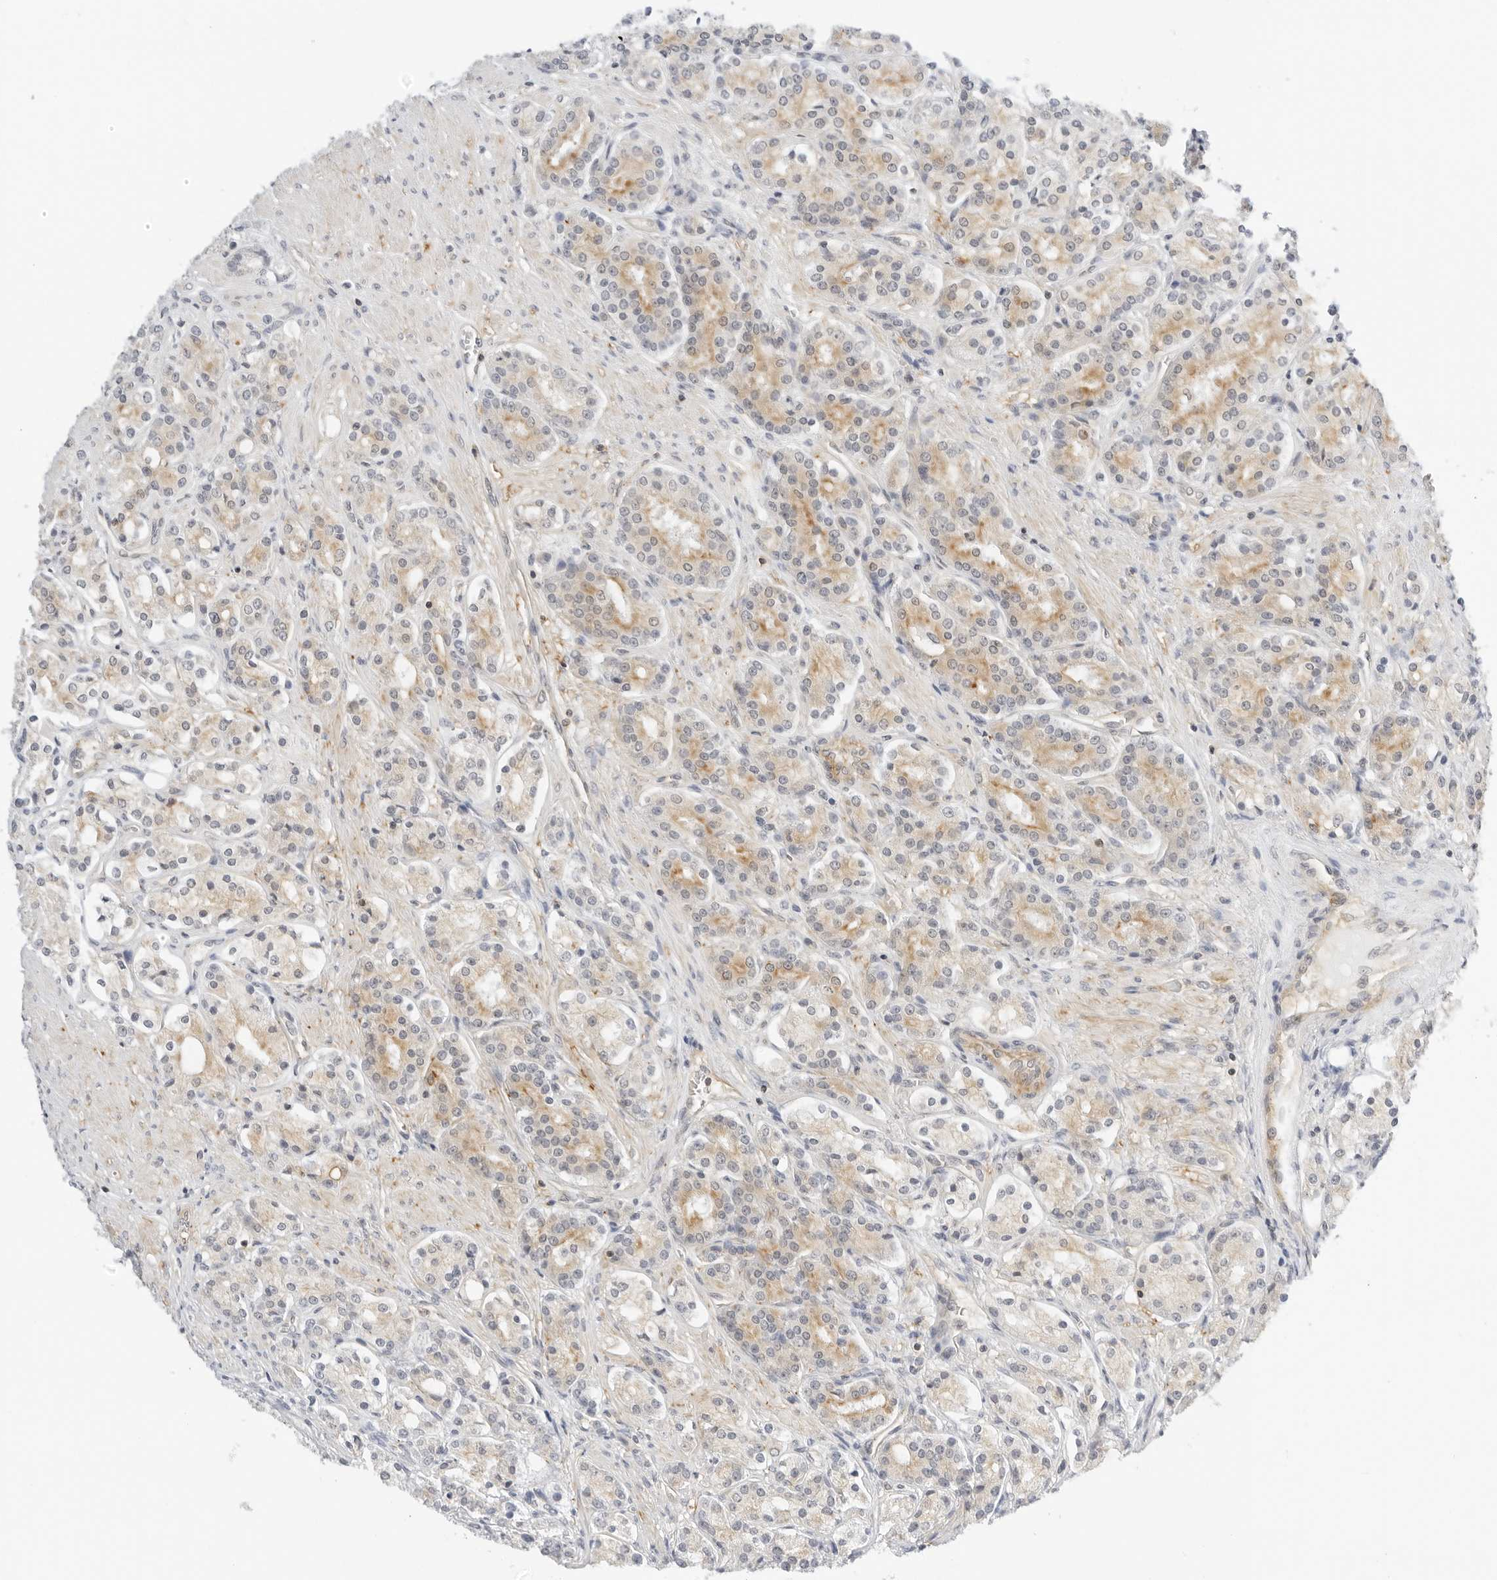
{"staining": {"intensity": "weak", "quantity": ">75%", "location": "cytoplasmic/membranous"}, "tissue": "prostate cancer", "cell_type": "Tumor cells", "image_type": "cancer", "snomed": [{"axis": "morphology", "description": "Adenocarcinoma, High grade"}, {"axis": "topography", "description": "Prostate"}], "caption": "Protein analysis of prostate adenocarcinoma (high-grade) tissue exhibits weak cytoplasmic/membranous positivity in about >75% of tumor cells. (Stains: DAB in brown, nuclei in blue, Microscopy: brightfield microscopy at high magnification).", "gene": "OSCP1", "patient": {"sex": "male", "age": 60}}